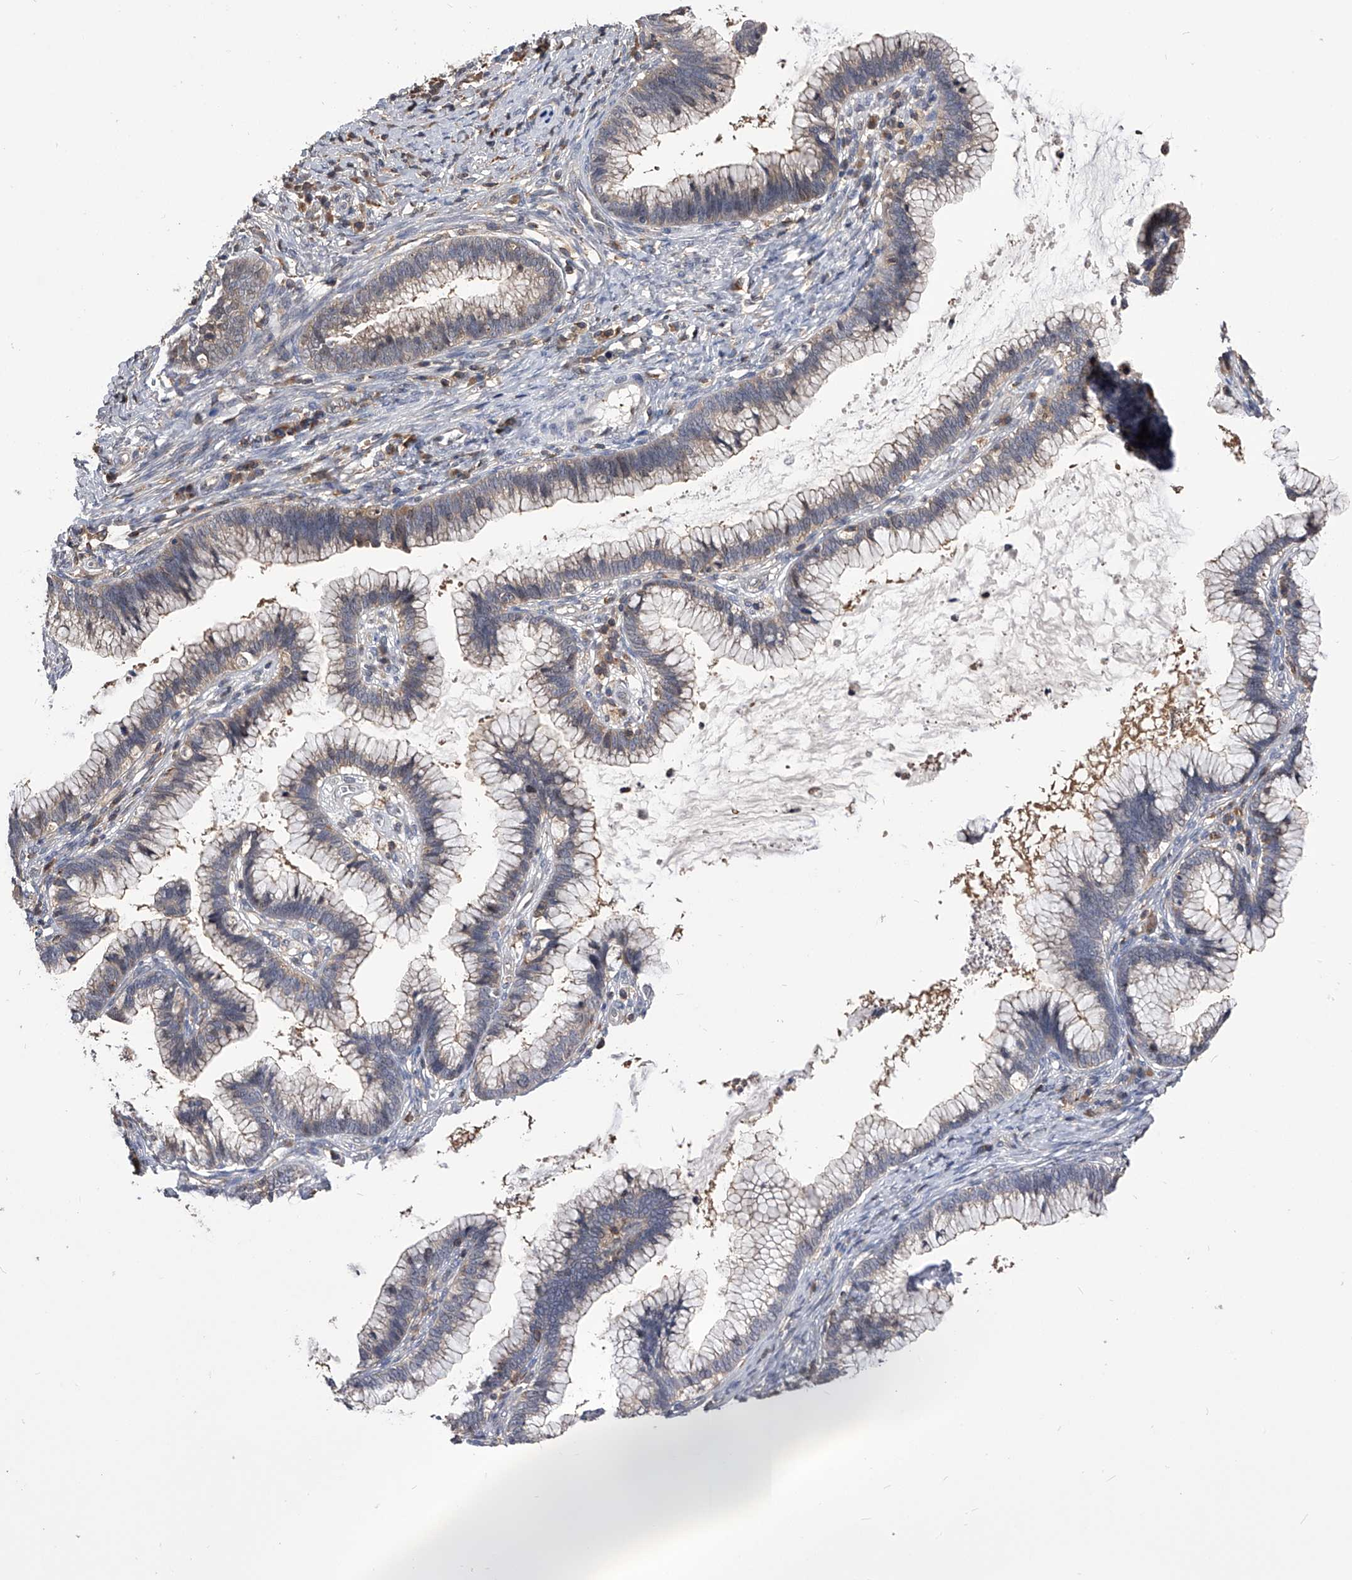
{"staining": {"intensity": "weak", "quantity": "25%-75%", "location": "cytoplasmic/membranous"}, "tissue": "cervical cancer", "cell_type": "Tumor cells", "image_type": "cancer", "snomed": [{"axis": "morphology", "description": "Adenocarcinoma, NOS"}, {"axis": "topography", "description": "Cervix"}], "caption": "Weak cytoplasmic/membranous protein expression is seen in about 25%-75% of tumor cells in cervical cancer (adenocarcinoma).", "gene": "PAN3", "patient": {"sex": "female", "age": 36}}